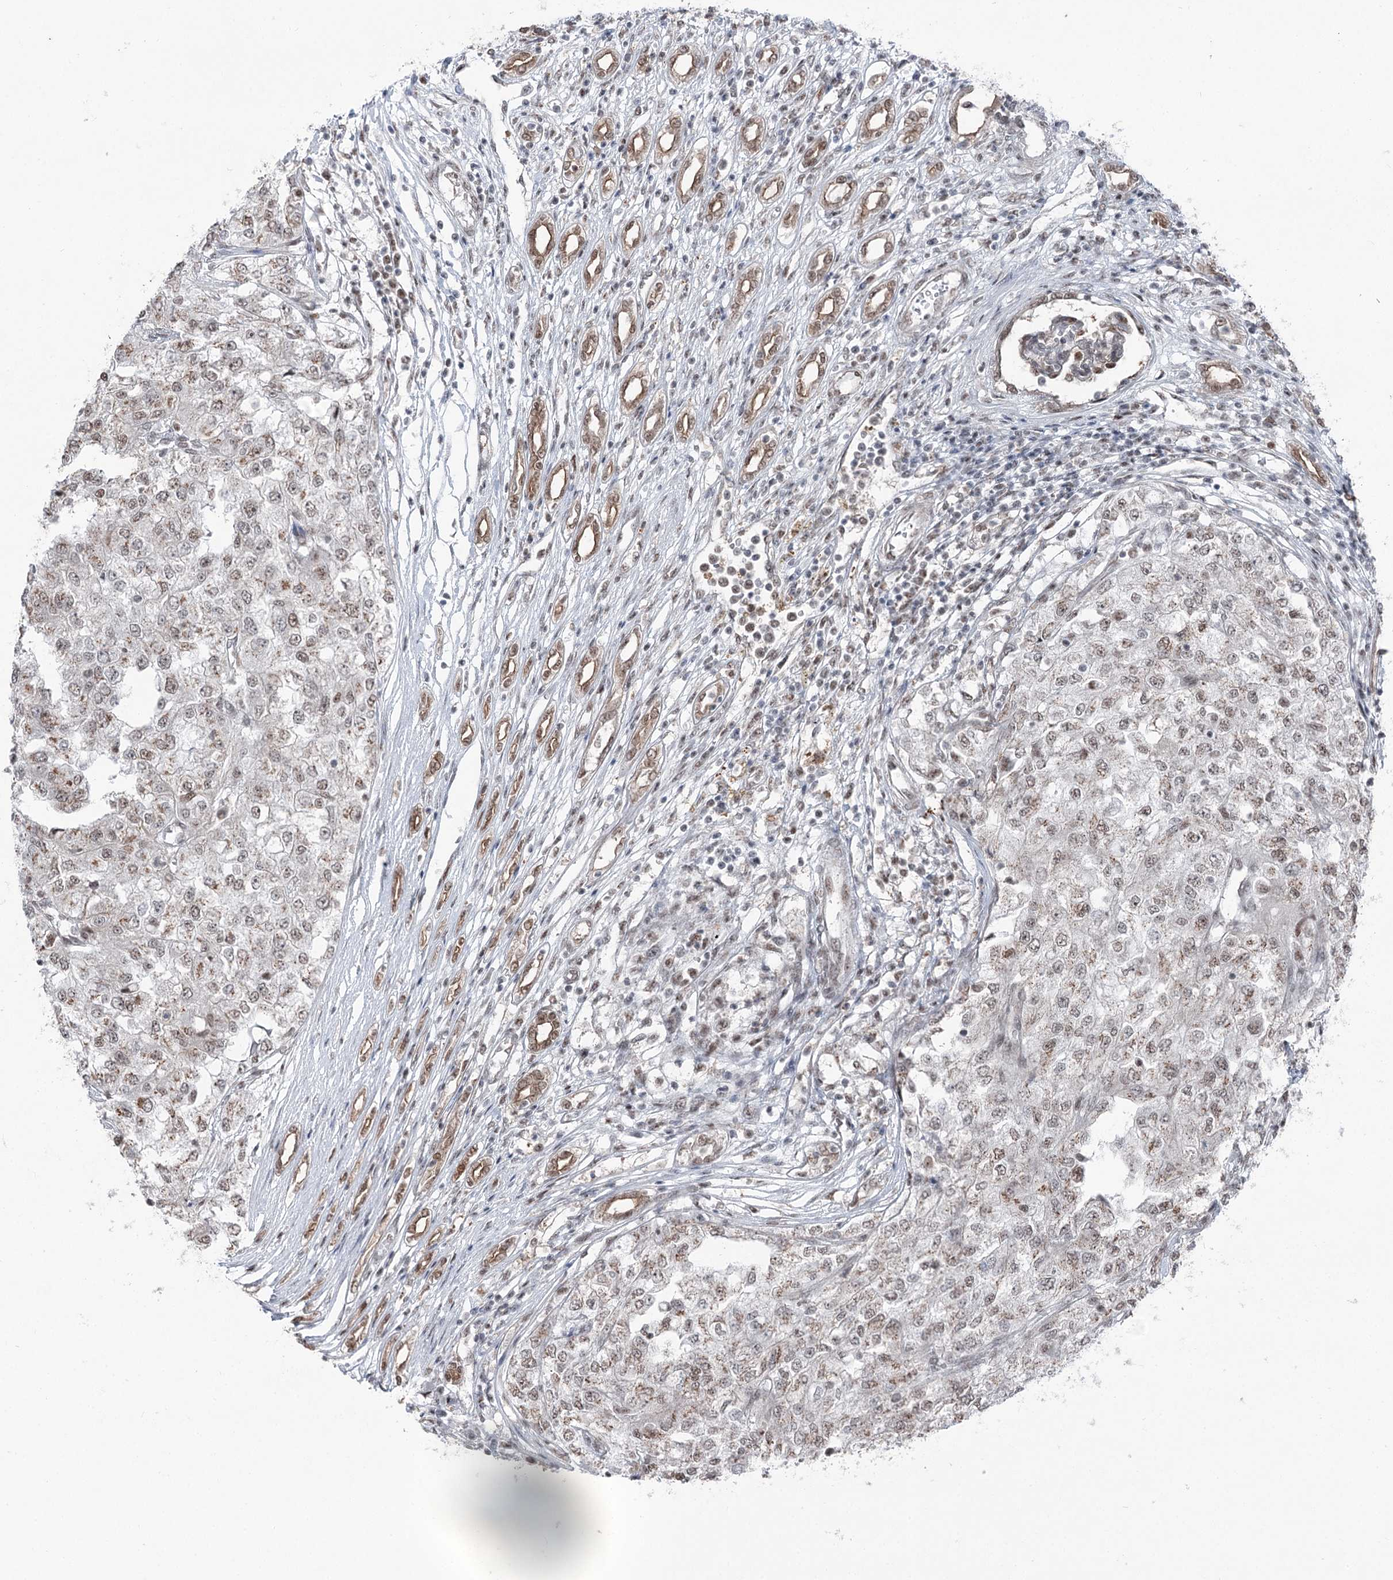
{"staining": {"intensity": "weak", "quantity": "<25%", "location": "nuclear"}, "tissue": "renal cancer", "cell_type": "Tumor cells", "image_type": "cancer", "snomed": [{"axis": "morphology", "description": "Adenocarcinoma, NOS"}, {"axis": "topography", "description": "Kidney"}], "caption": "Tumor cells show no significant expression in renal cancer. (DAB IHC, high magnification).", "gene": "ZCCHC8", "patient": {"sex": "female", "age": 54}}